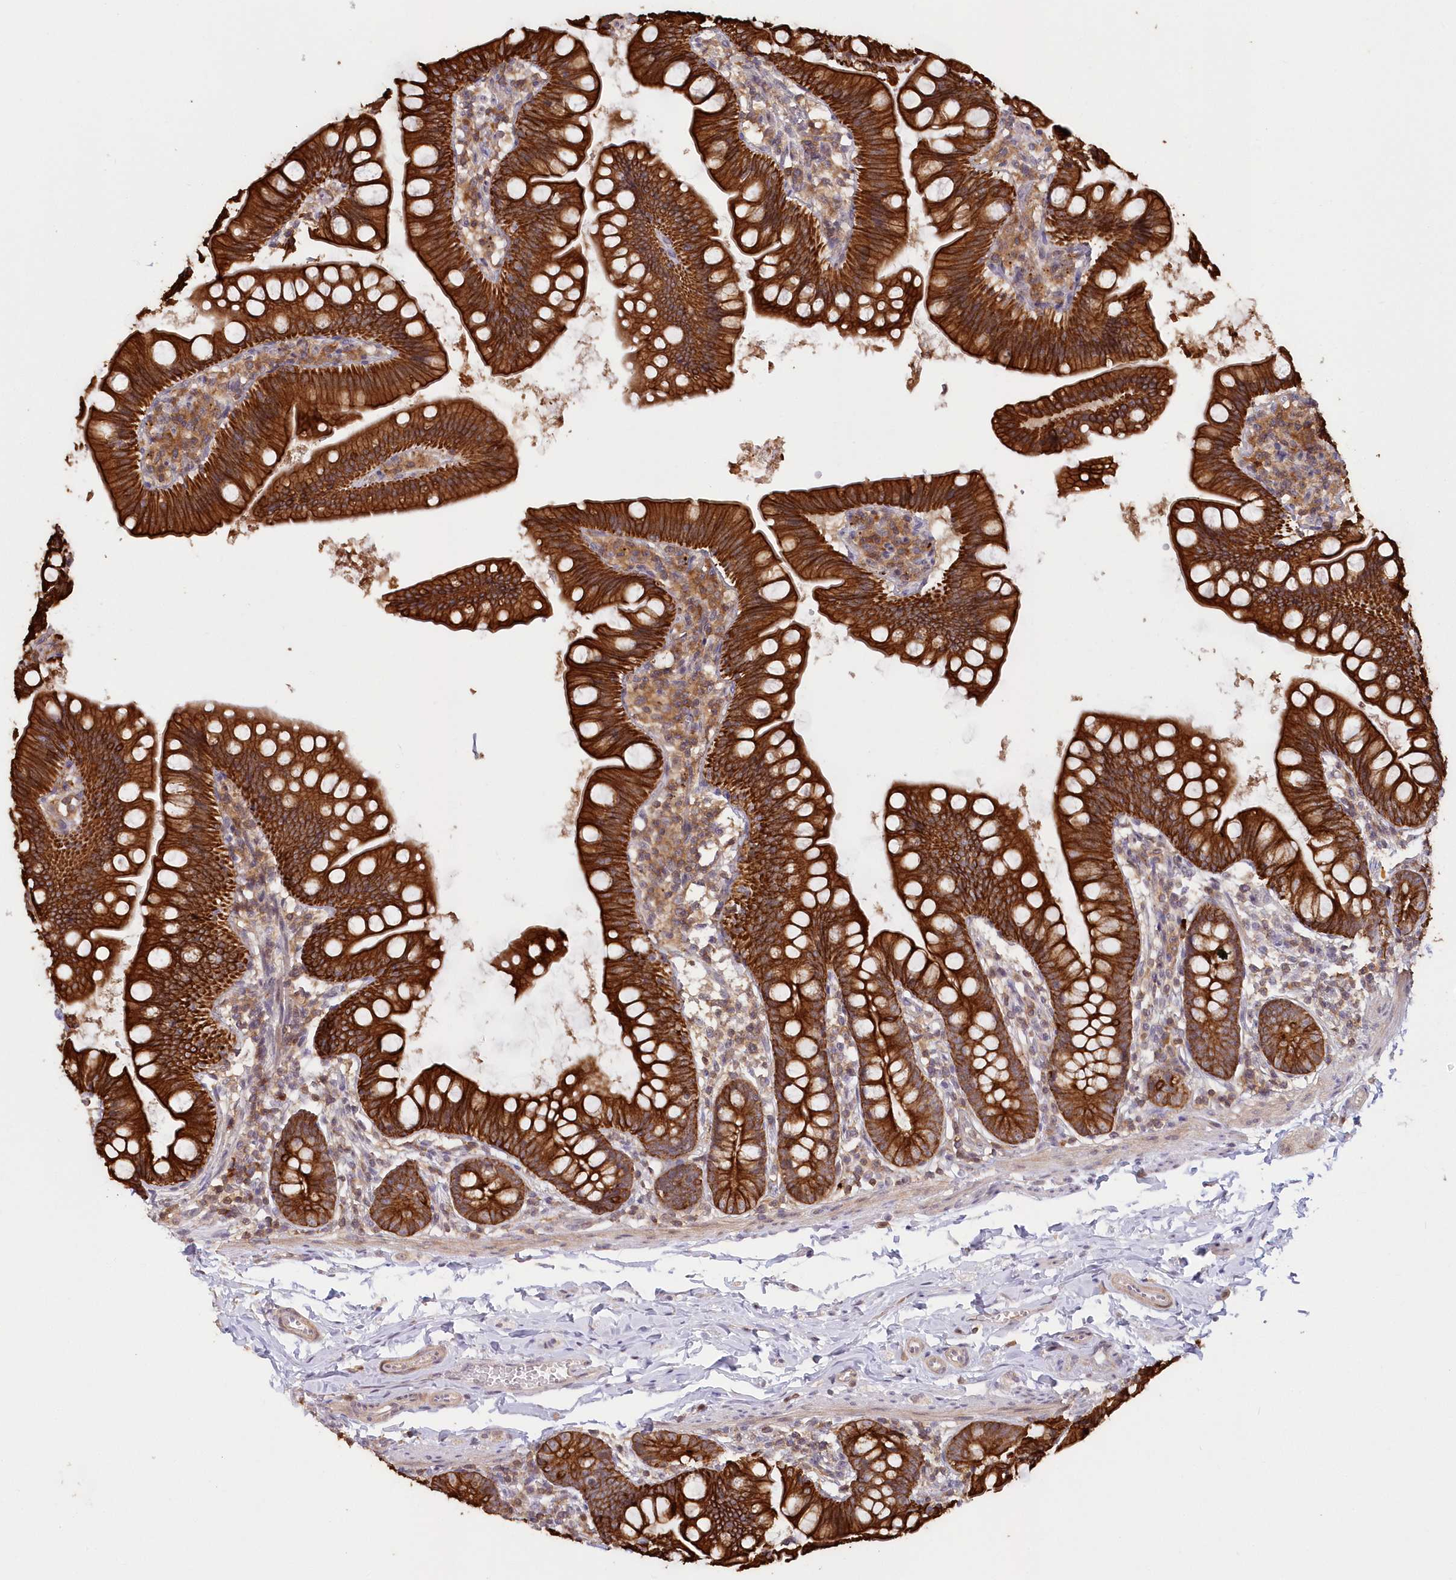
{"staining": {"intensity": "strong", "quantity": ">75%", "location": "cytoplasmic/membranous"}, "tissue": "small intestine", "cell_type": "Glandular cells", "image_type": "normal", "snomed": [{"axis": "morphology", "description": "Normal tissue, NOS"}, {"axis": "topography", "description": "Small intestine"}], "caption": "Glandular cells demonstrate high levels of strong cytoplasmic/membranous expression in approximately >75% of cells in normal small intestine. (IHC, brightfield microscopy, high magnification).", "gene": "SNED1", "patient": {"sex": "male", "age": 7}}